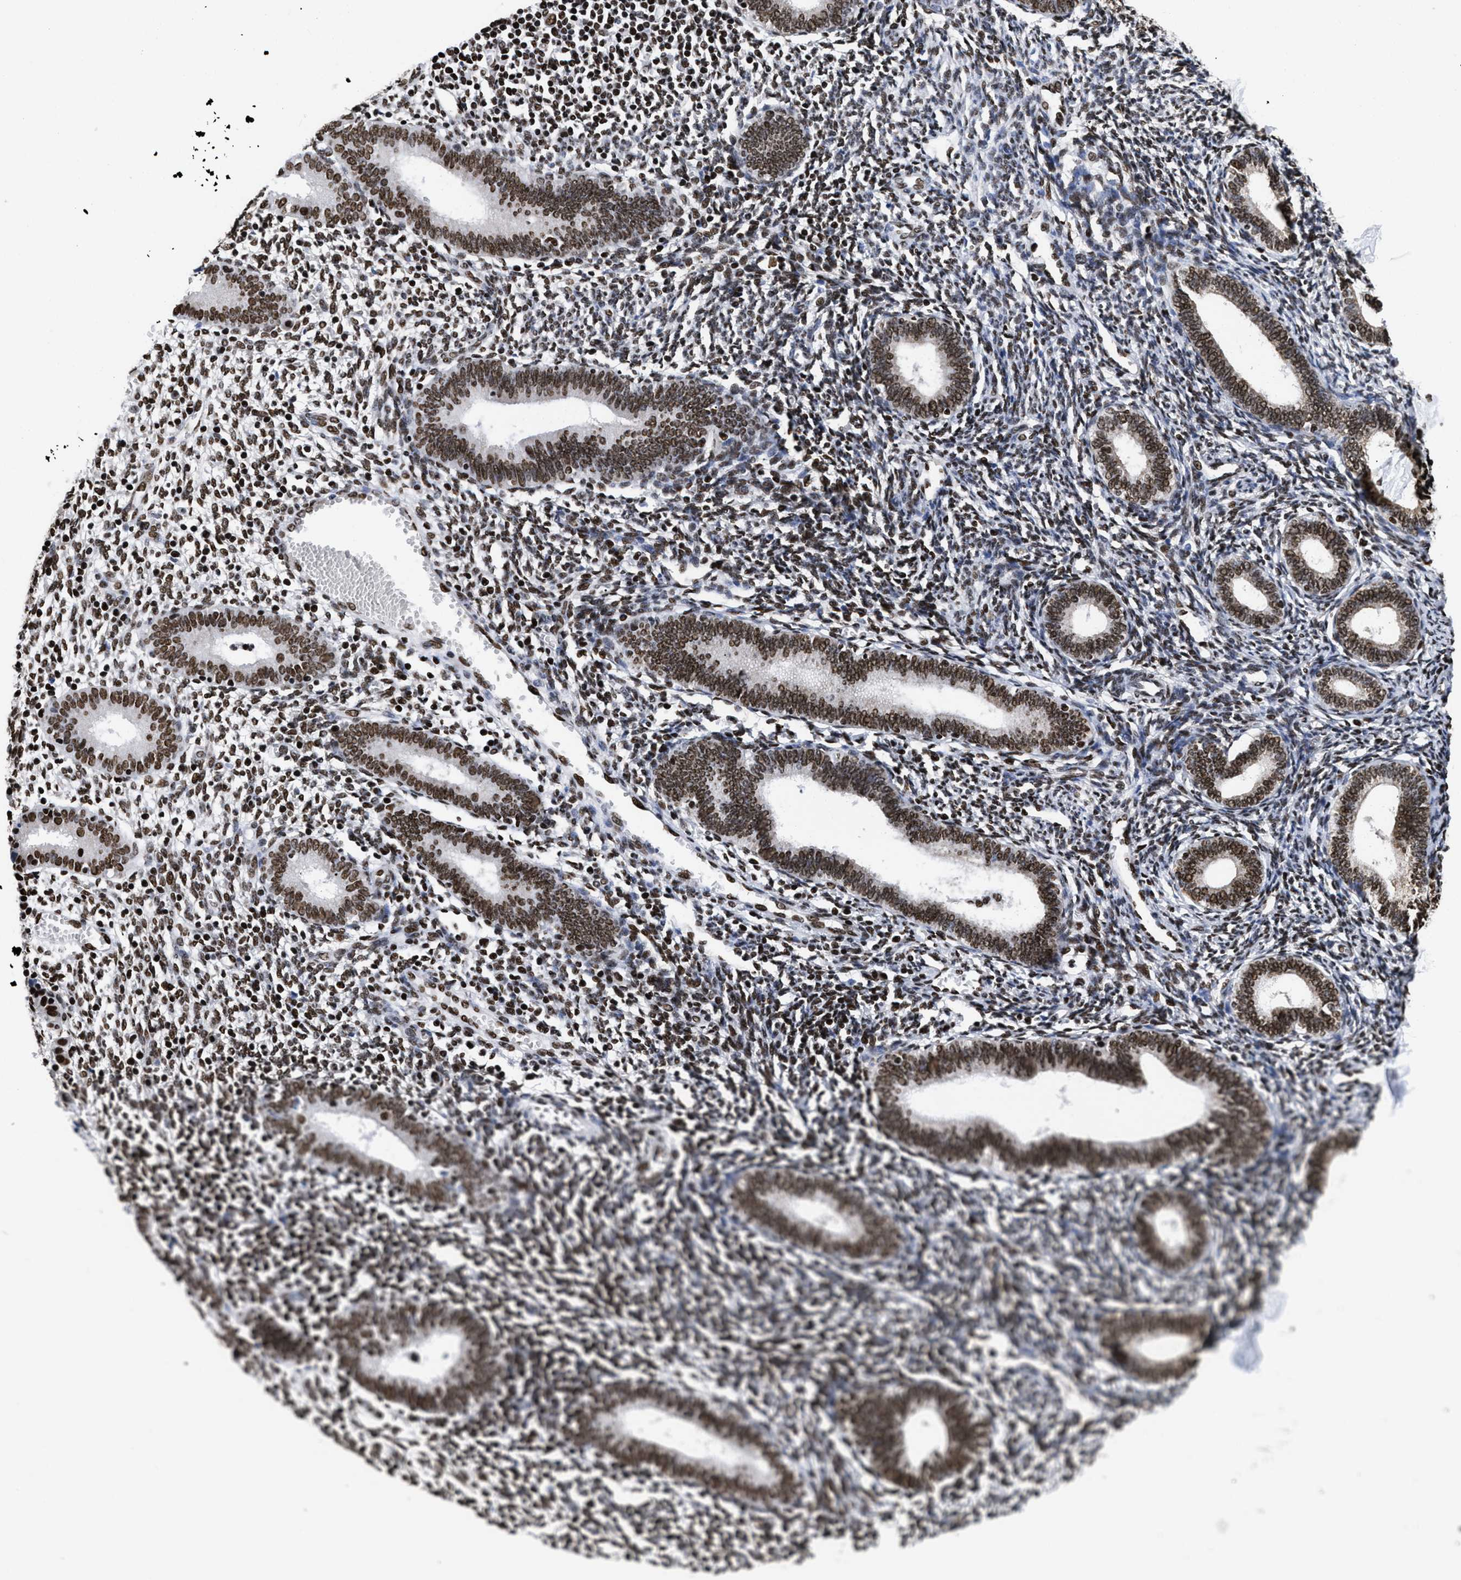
{"staining": {"intensity": "strong", "quantity": ">75%", "location": "nuclear"}, "tissue": "endometrium", "cell_type": "Cells in endometrial stroma", "image_type": "normal", "snomed": [{"axis": "morphology", "description": "Normal tissue, NOS"}, {"axis": "topography", "description": "Endometrium"}], "caption": "The micrograph demonstrates immunohistochemical staining of benign endometrium. There is strong nuclear staining is seen in about >75% of cells in endometrial stroma.", "gene": "CALHM3", "patient": {"sex": "female", "age": 41}}